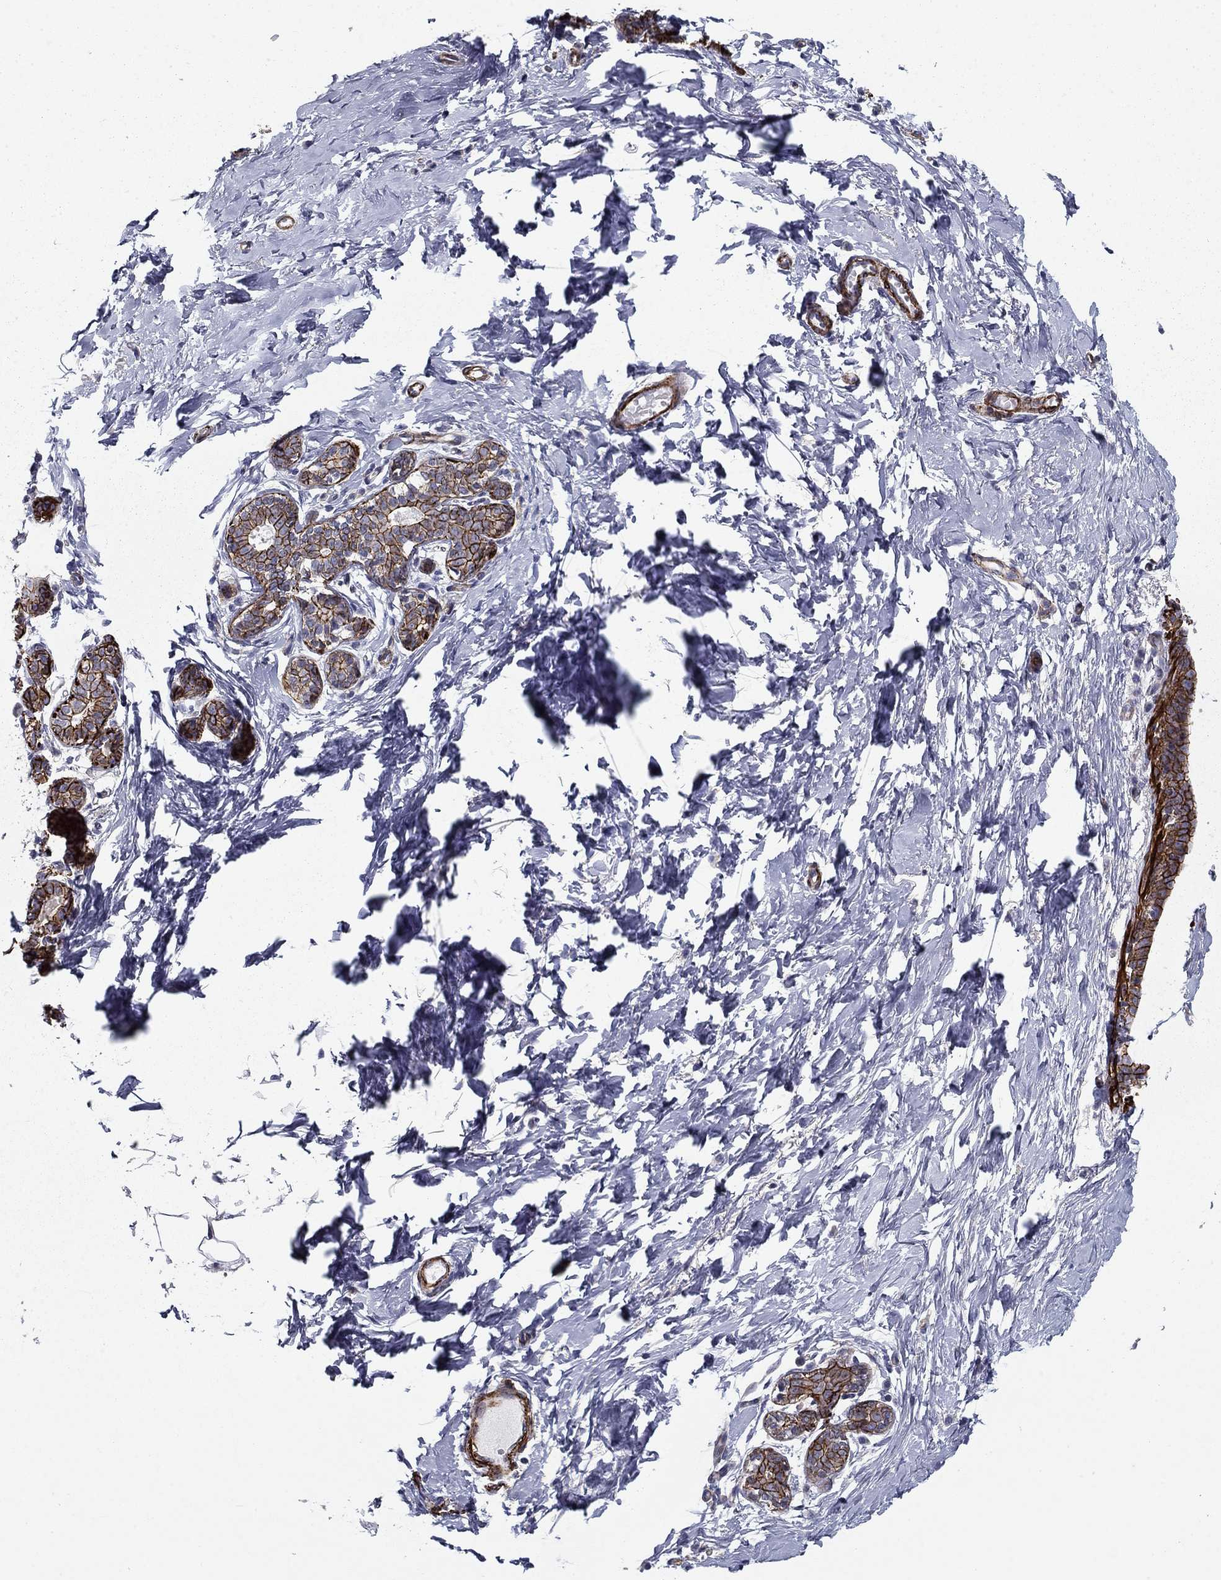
{"staining": {"intensity": "negative", "quantity": "none", "location": "none"}, "tissue": "breast", "cell_type": "Adipocytes", "image_type": "normal", "snomed": [{"axis": "morphology", "description": "Normal tissue, NOS"}, {"axis": "topography", "description": "Breast"}], "caption": "Adipocytes show no significant protein positivity in unremarkable breast.", "gene": "KRBA1", "patient": {"sex": "female", "age": 37}}